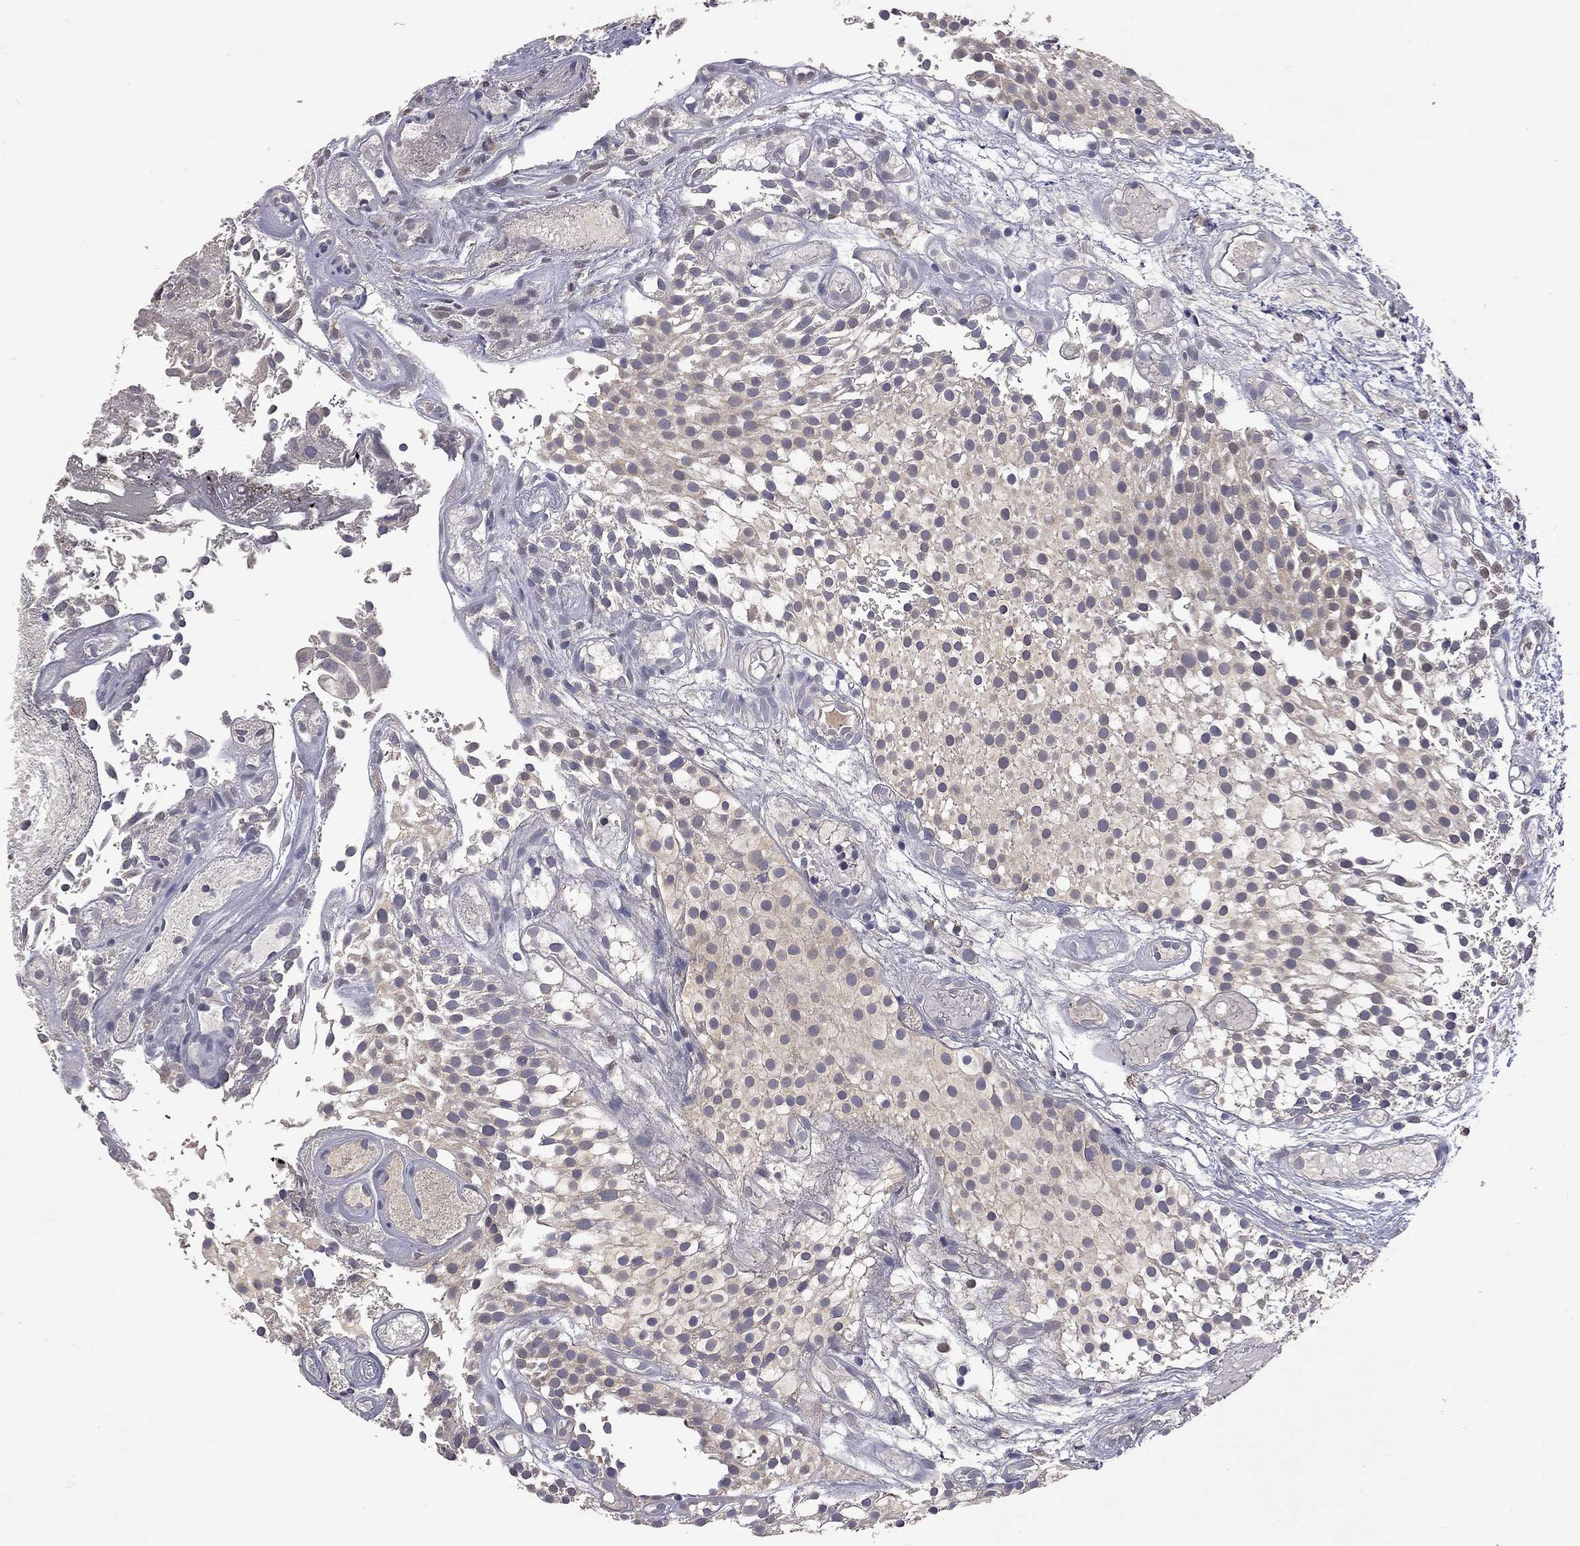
{"staining": {"intensity": "weak", "quantity": ">75%", "location": "cytoplasmic/membranous"}, "tissue": "urothelial cancer", "cell_type": "Tumor cells", "image_type": "cancer", "snomed": [{"axis": "morphology", "description": "Urothelial carcinoma, Low grade"}, {"axis": "topography", "description": "Urinary bladder"}], "caption": "Urothelial carcinoma (low-grade) stained with a brown dye reveals weak cytoplasmic/membranous positive positivity in about >75% of tumor cells.", "gene": "HTR6", "patient": {"sex": "male", "age": 79}}